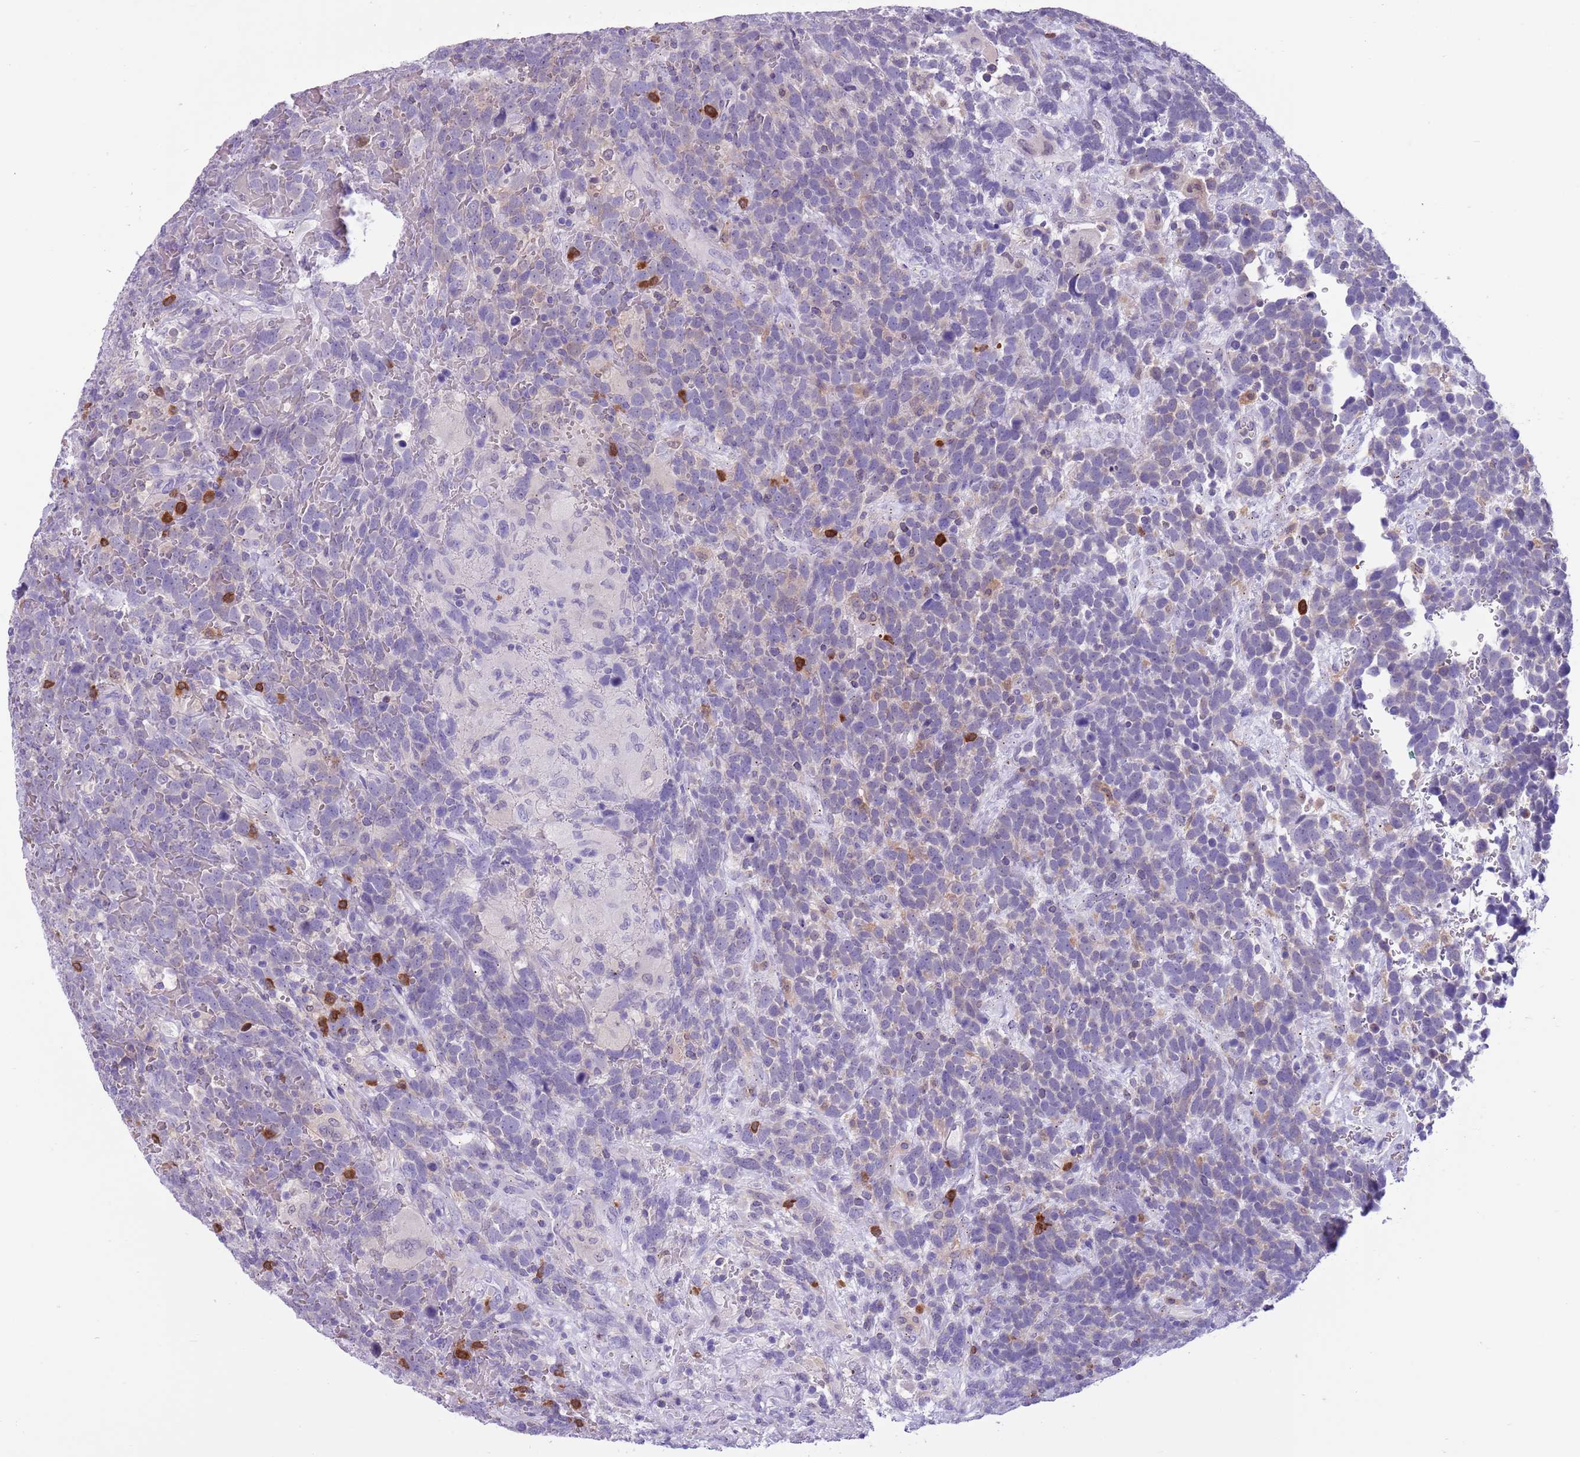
{"staining": {"intensity": "weak", "quantity": "<25%", "location": "cytoplasmic/membranous"}, "tissue": "urothelial cancer", "cell_type": "Tumor cells", "image_type": "cancer", "snomed": [{"axis": "morphology", "description": "Urothelial carcinoma, High grade"}, {"axis": "topography", "description": "Urinary bladder"}], "caption": "High power microscopy image of an immunohistochemistry histopathology image of urothelial carcinoma (high-grade), revealing no significant expression in tumor cells.", "gene": "PFKFB2", "patient": {"sex": "female", "age": 82}}